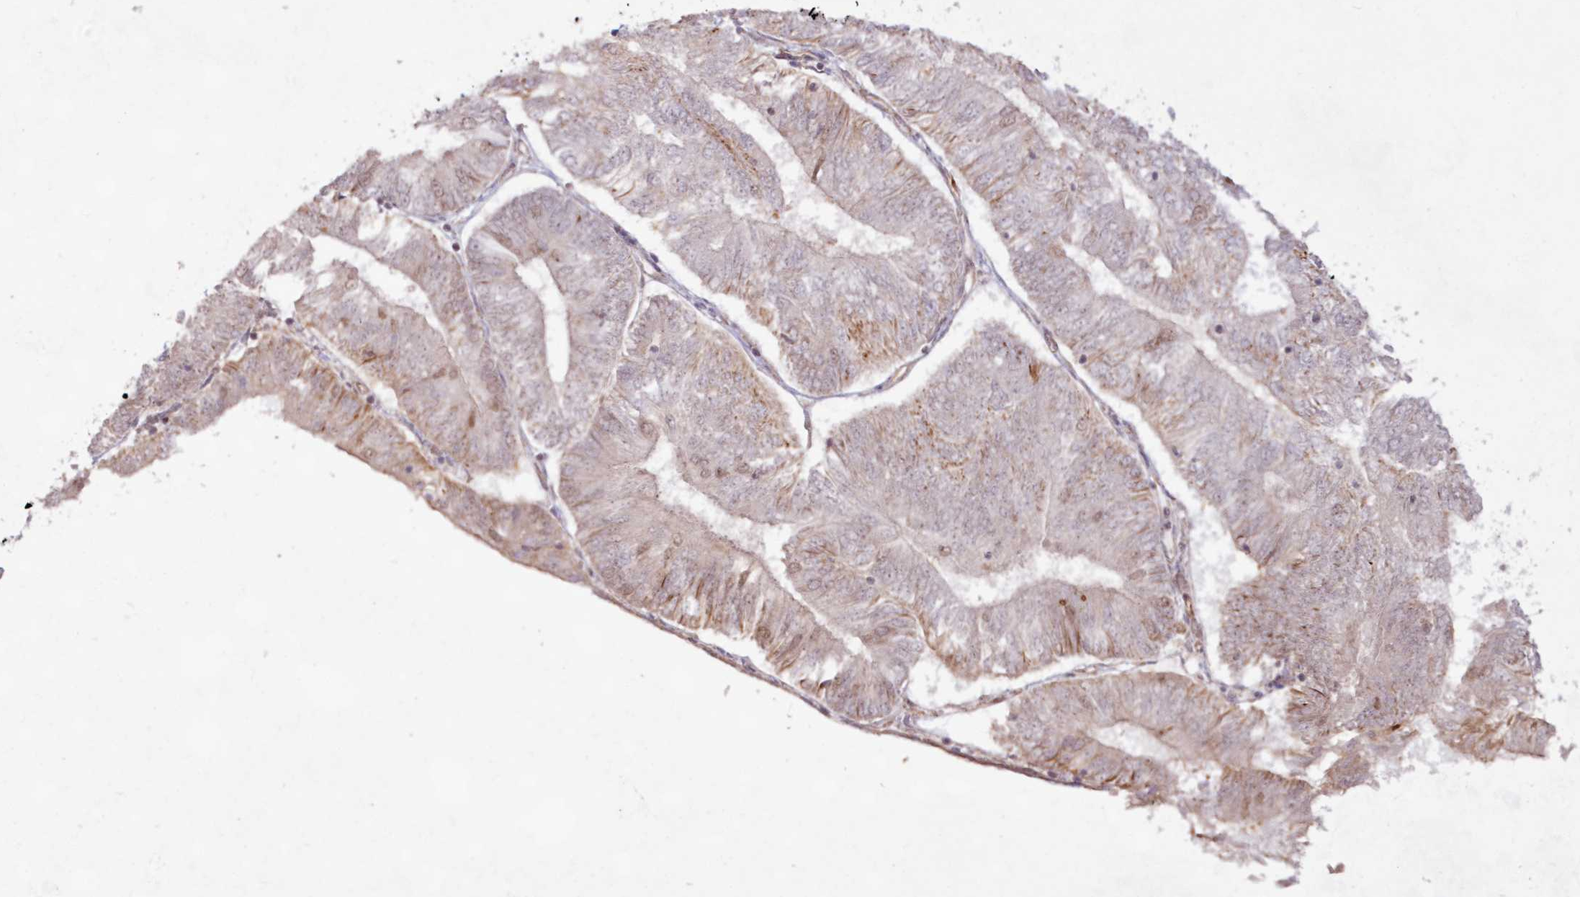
{"staining": {"intensity": "moderate", "quantity": "25%-75%", "location": "cytoplasmic/membranous"}, "tissue": "endometrial cancer", "cell_type": "Tumor cells", "image_type": "cancer", "snomed": [{"axis": "morphology", "description": "Adenocarcinoma, NOS"}, {"axis": "topography", "description": "Endometrium"}], "caption": "Immunohistochemistry histopathology image of human endometrial cancer stained for a protein (brown), which exhibits medium levels of moderate cytoplasmic/membranous staining in approximately 25%-75% of tumor cells.", "gene": "SNIP1", "patient": {"sex": "female", "age": 58}}